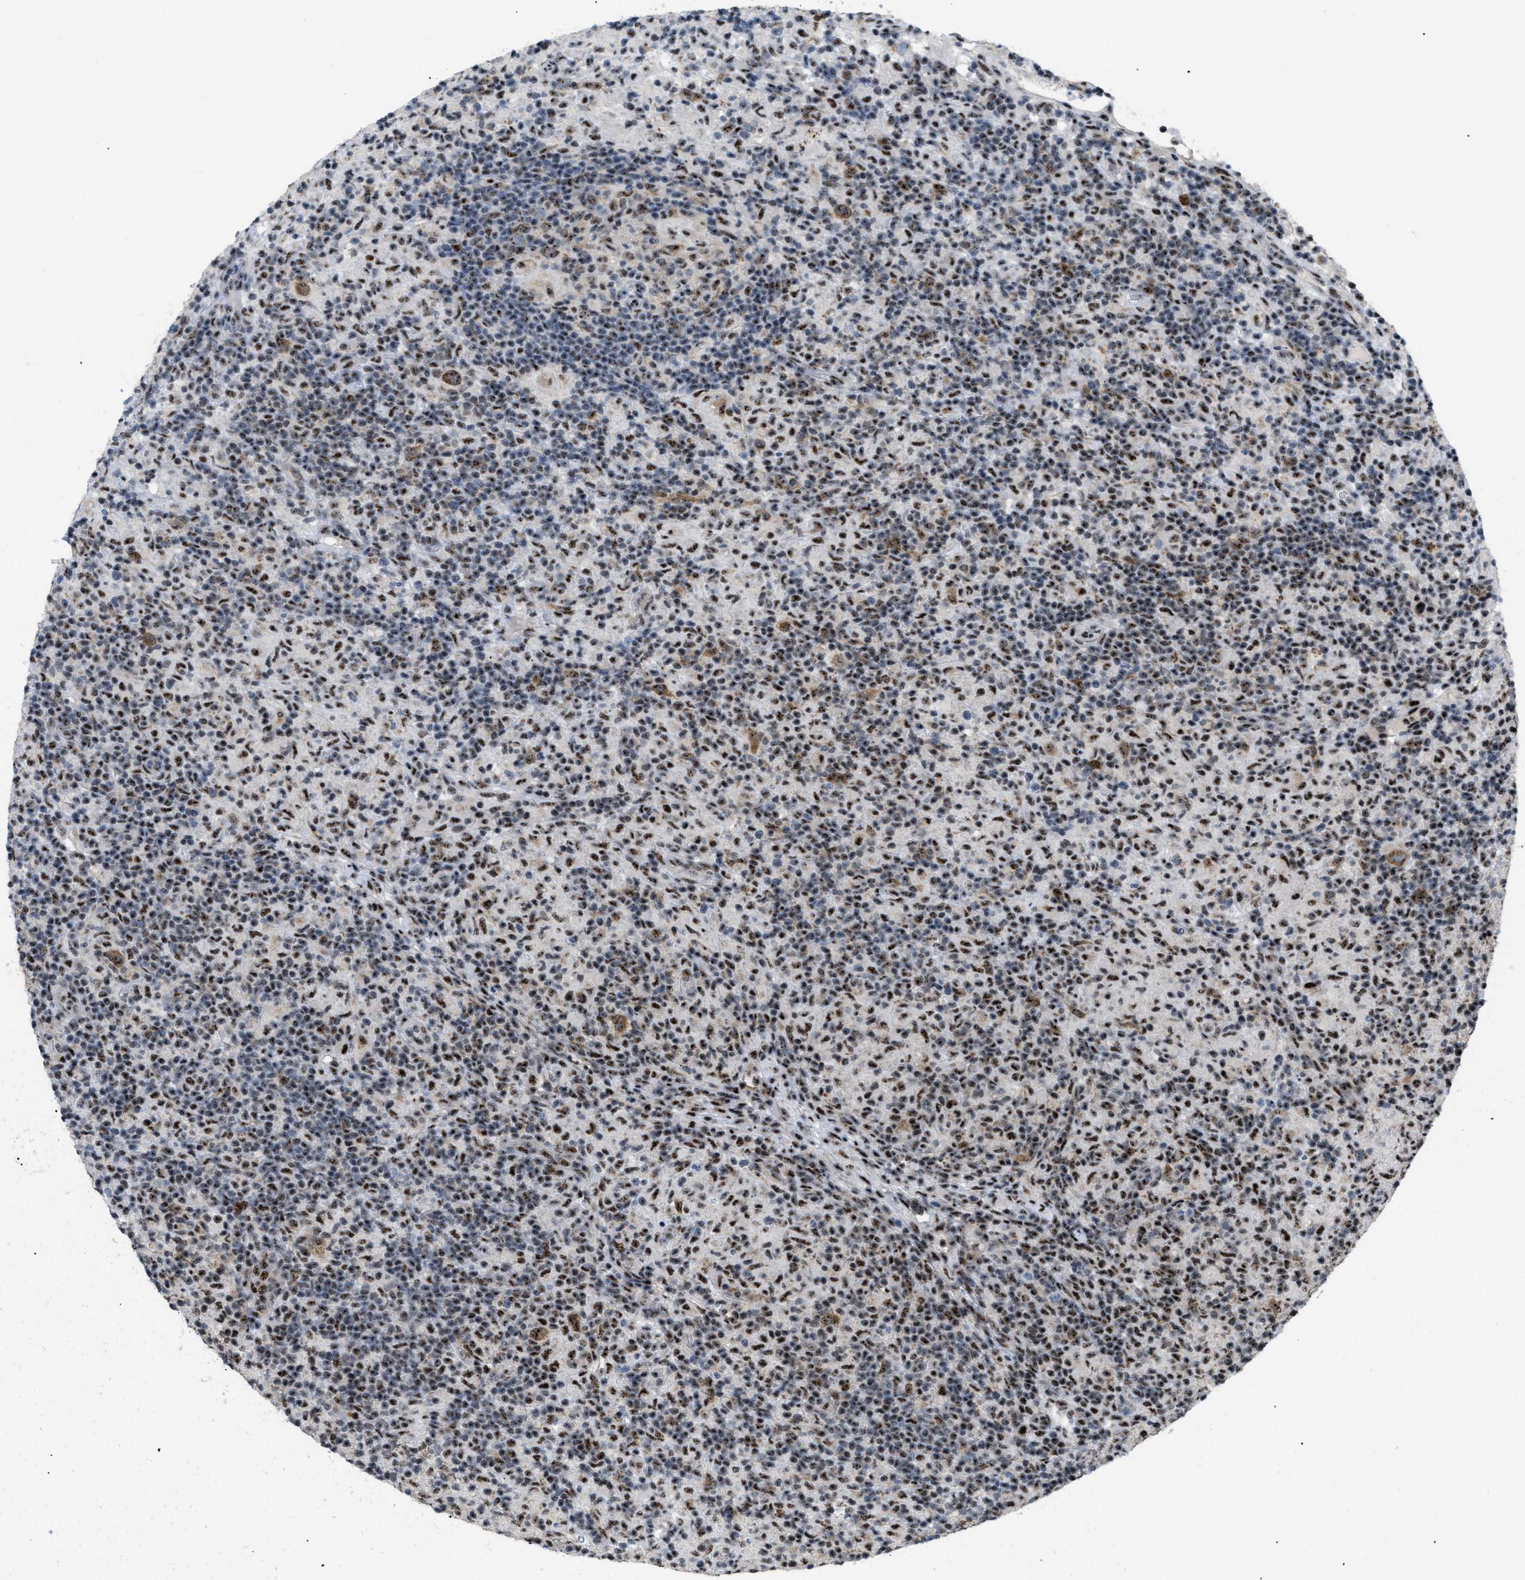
{"staining": {"intensity": "moderate", "quantity": ">75%", "location": "nuclear"}, "tissue": "lymphoma", "cell_type": "Tumor cells", "image_type": "cancer", "snomed": [{"axis": "morphology", "description": "Hodgkin's disease, NOS"}, {"axis": "topography", "description": "Lymph node"}], "caption": "This image shows immunohistochemistry staining of human Hodgkin's disease, with medium moderate nuclear expression in approximately >75% of tumor cells.", "gene": "CDR2", "patient": {"sex": "male", "age": 70}}